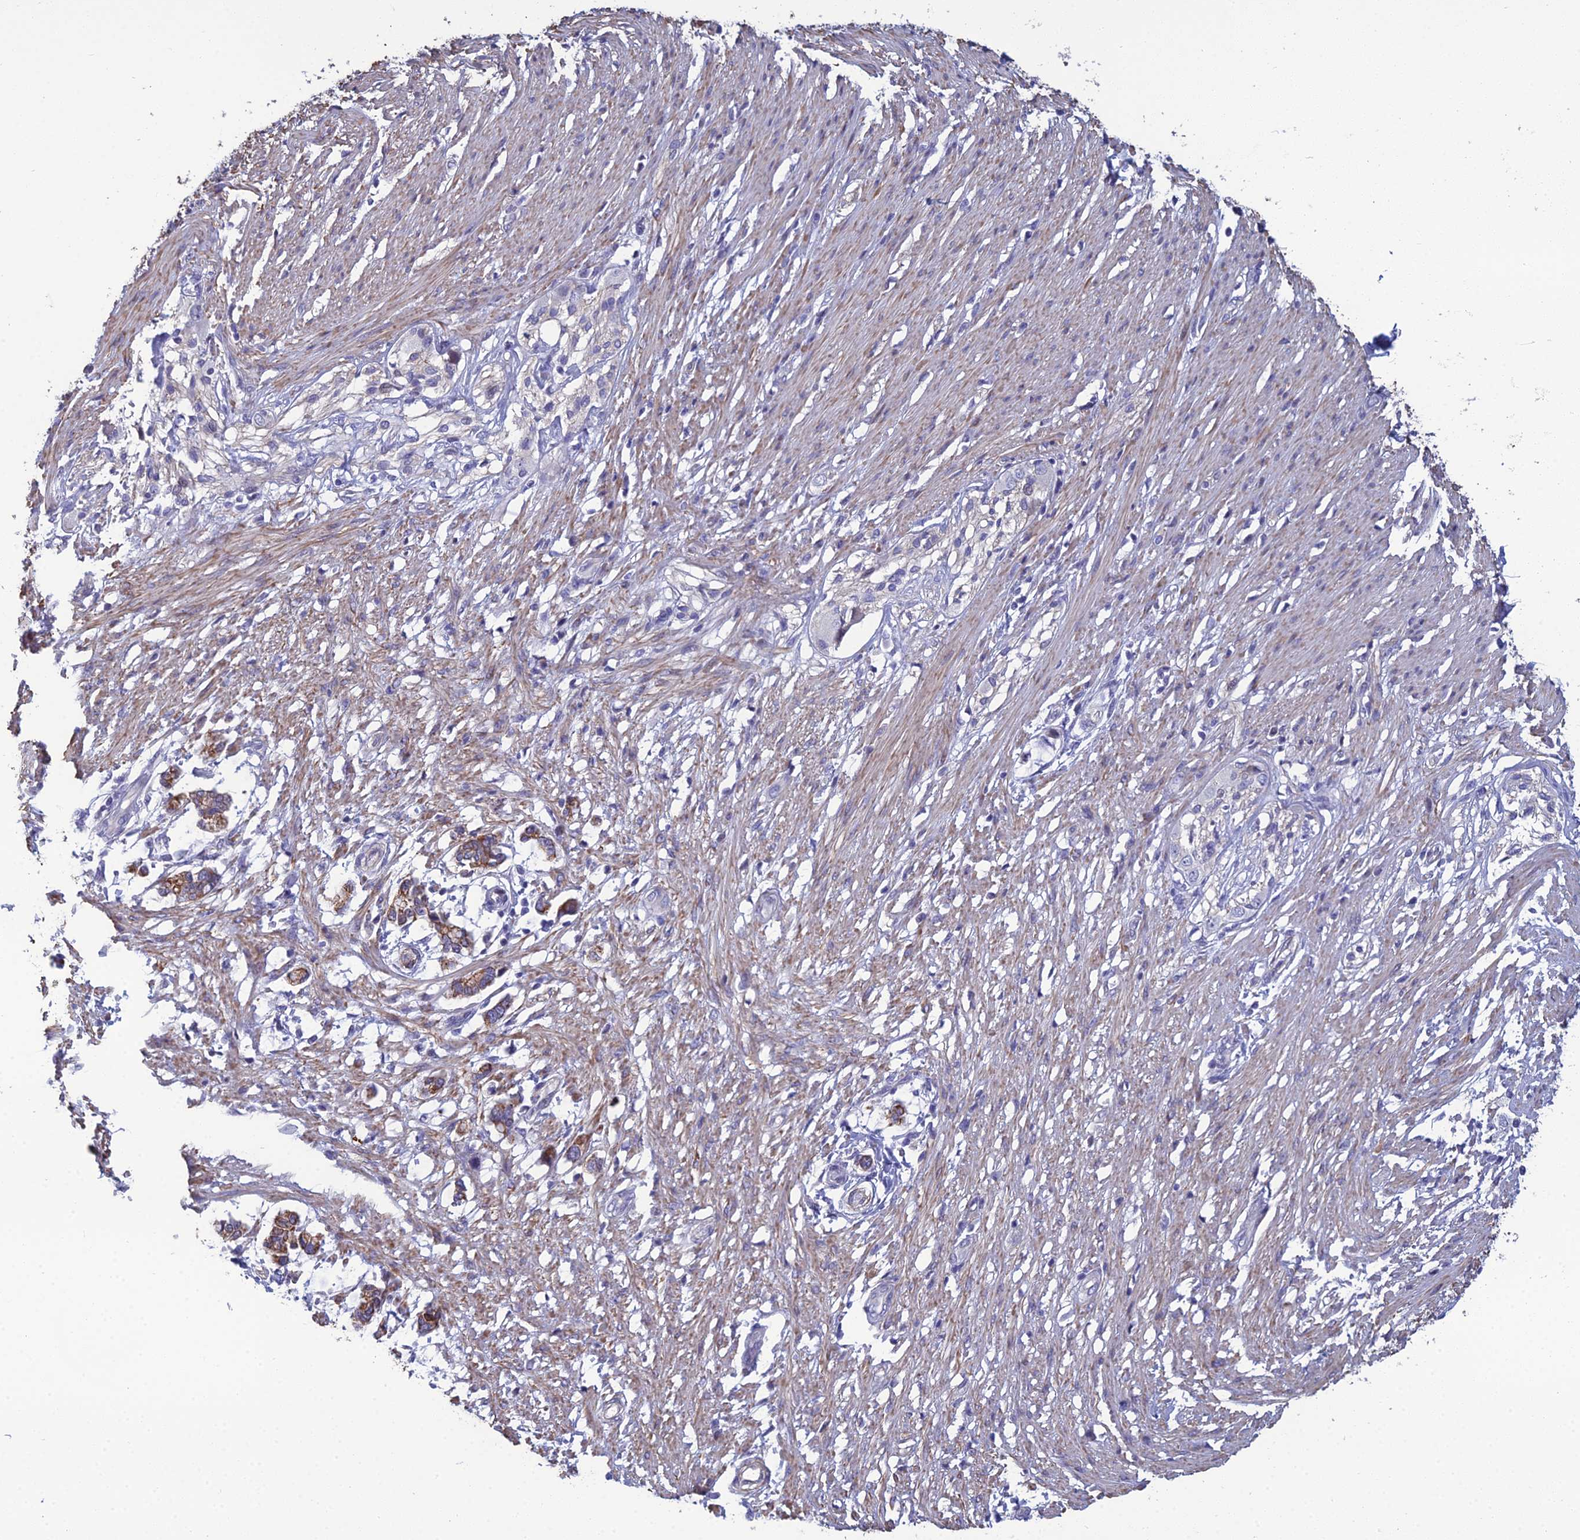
{"staining": {"intensity": "weak", "quantity": "25%-75%", "location": "cytoplasmic/membranous"}, "tissue": "smooth muscle", "cell_type": "Smooth muscle cells", "image_type": "normal", "snomed": [{"axis": "morphology", "description": "Normal tissue, NOS"}, {"axis": "morphology", "description": "Adenocarcinoma, NOS"}, {"axis": "topography", "description": "Colon"}, {"axis": "topography", "description": "Peripheral nerve tissue"}], "caption": "Normal smooth muscle exhibits weak cytoplasmic/membranous staining in approximately 25%-75% of smooth muscle cells Ihc stains the protein of interest in brown and the nuclei are stained blue..", "gene": "LZTS2", "patient": {"sex": "male", "age": 14}}